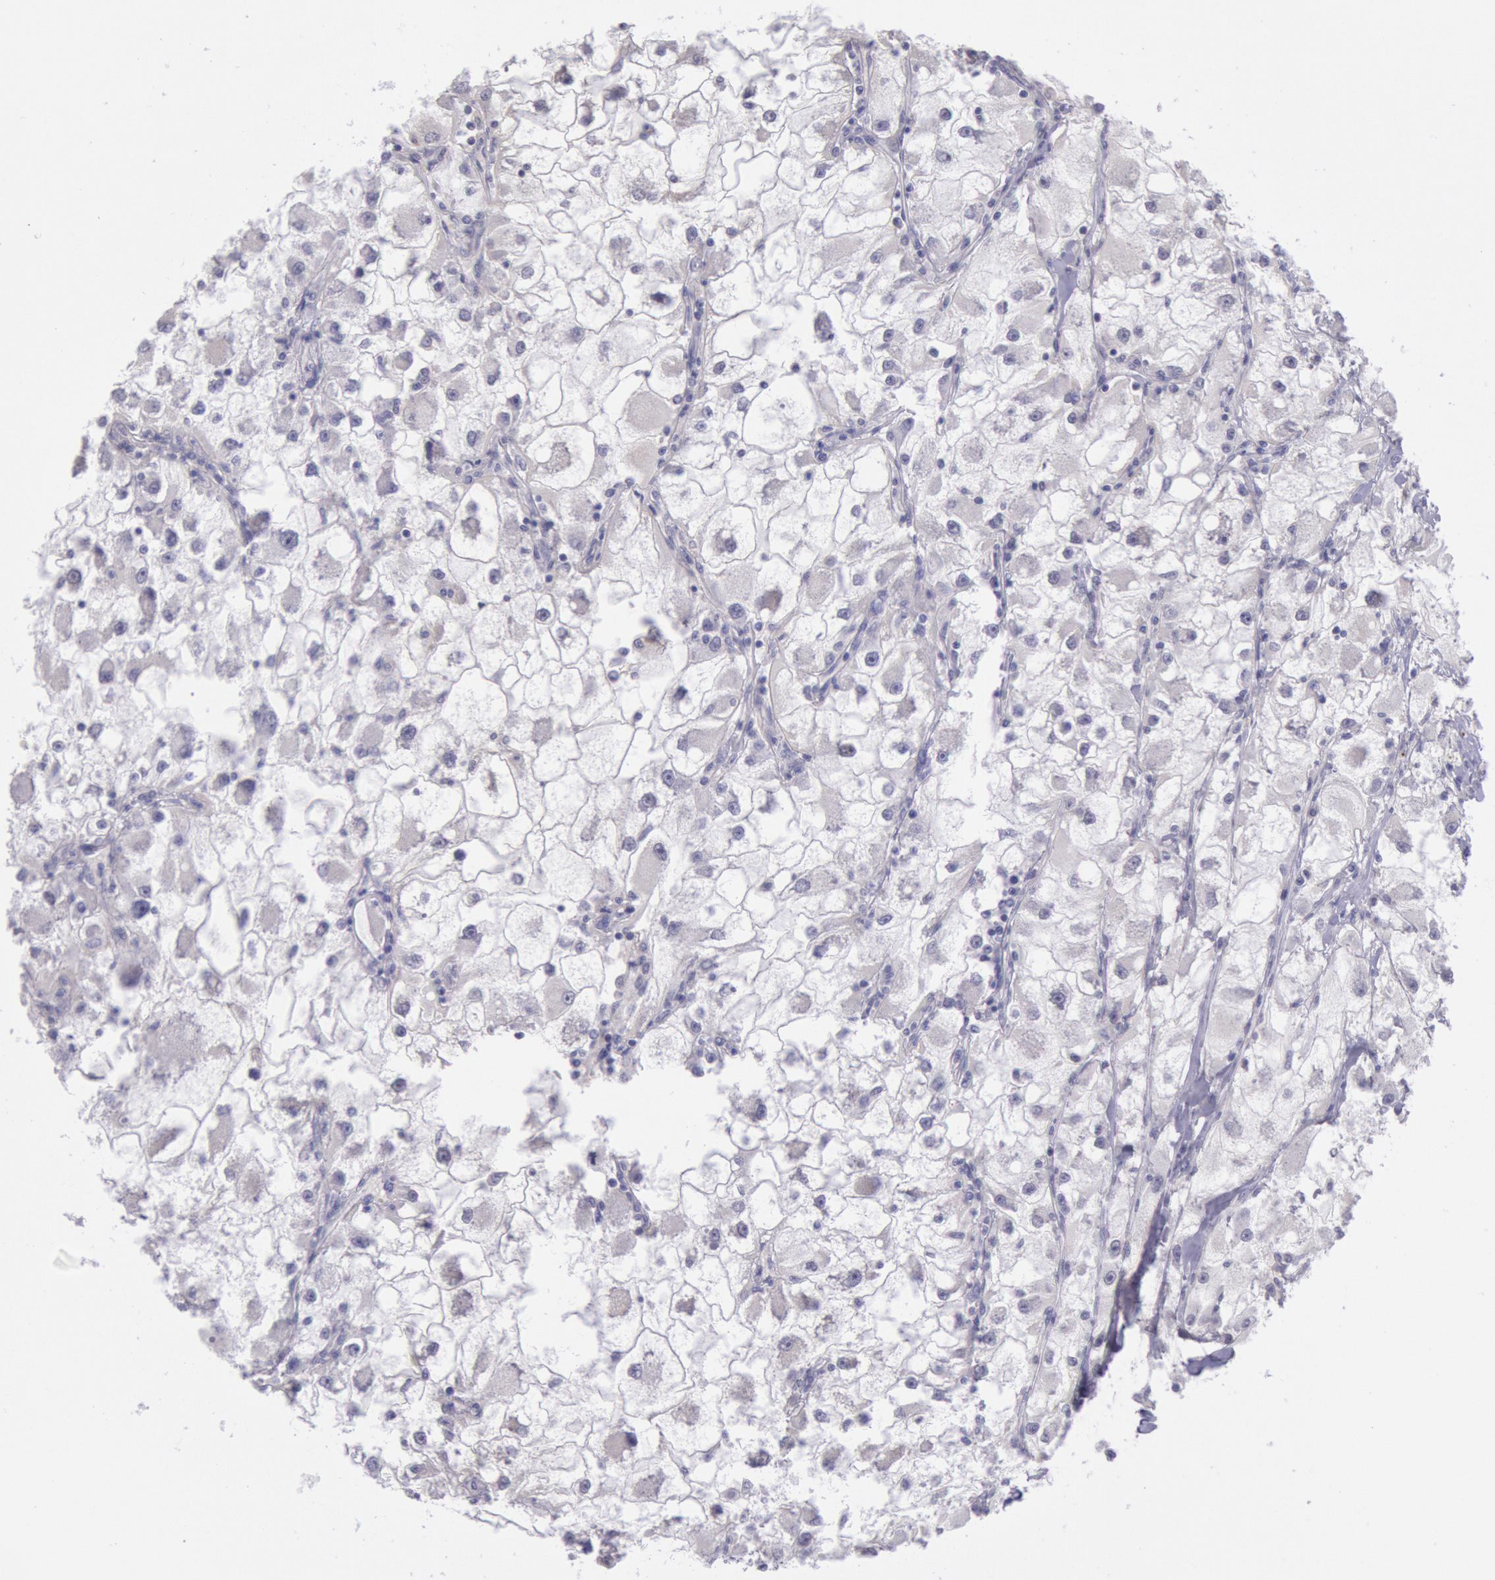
{"staining": {"intensity": "weak", "quantity": "25%-75%", "location": "cytoplasmic/membranous"}, "tissue": "renal cancer", "cell_type": "Tumor cells", "image_type": "cancer", "snomed": [{"axis": "morphology", "description": "Adenocarcinoma, NOS"}, {"axis": "topography", "description": "Kidney"}], "caption": "Renal cancer (adenocarcinoma) stained with a brown dye displays weak cytoplasmic/membranous positive expression in about 25%-75% of tumor cells.", "gene": "FRMD6", "patient": {"sex": "female", "age": 73}}